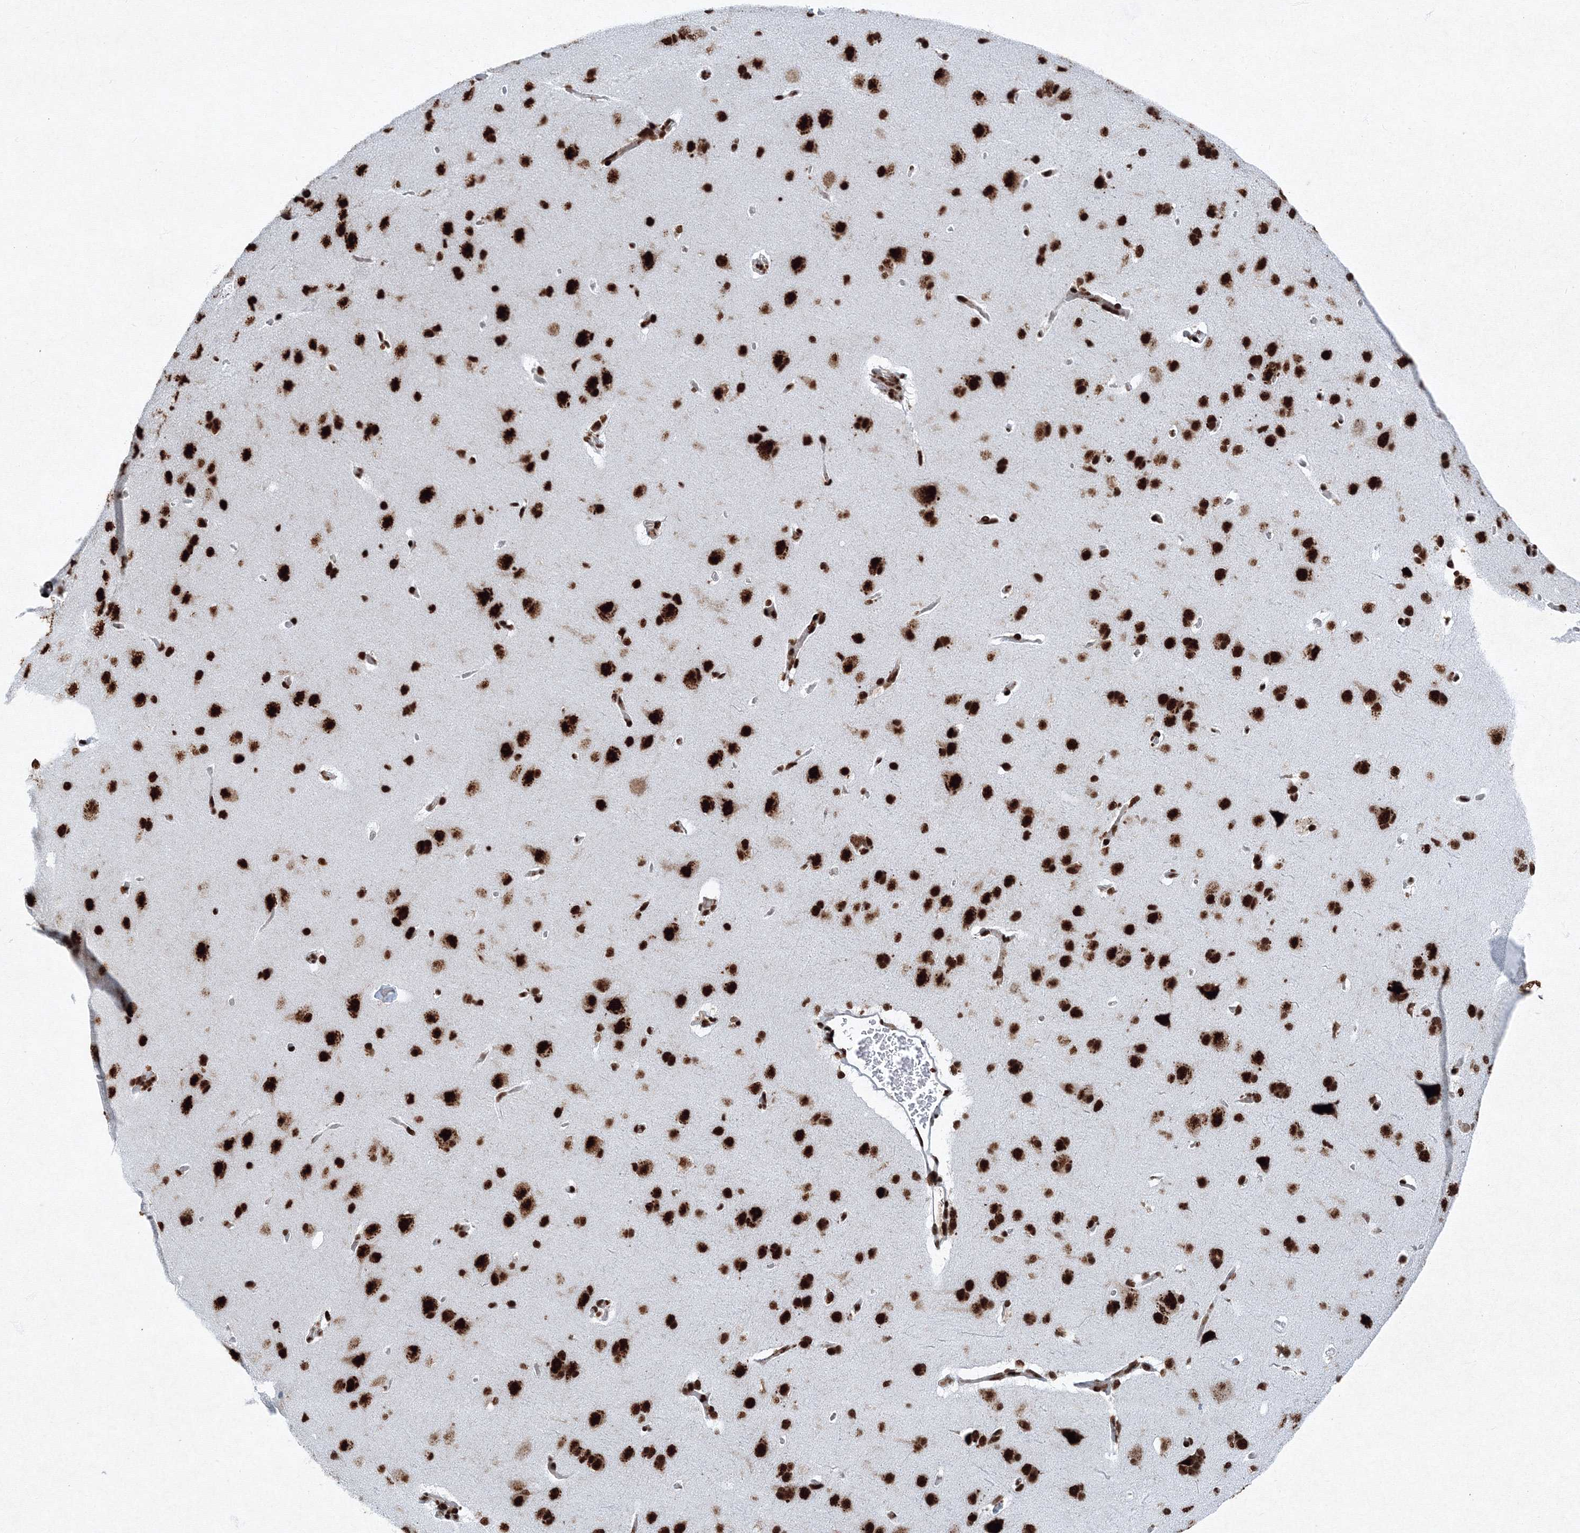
{"staining": {"intensity": "strong", "quantity": ">75%", "location": "nuclear"}, "tissue": "cerebral cortex", "cell_type": "Endothelial cells", "image_type": "normal", "snomed": [{"axis": "morphology", "description": "Normal tissue, NOS"}, {"axis": "topography", "description": "Cerebral cortex"}], "caption": "Immunohistochemical staining of normal human cerebral cortex demonstrates >75% levels of strong nuclear protein positivity in about >75% of endothelial cells. (DAB = brown stain, brightfield microscopy at high magnification).", "gene": "SNRPC", "patient": {"sex": "male", "age": 62}}